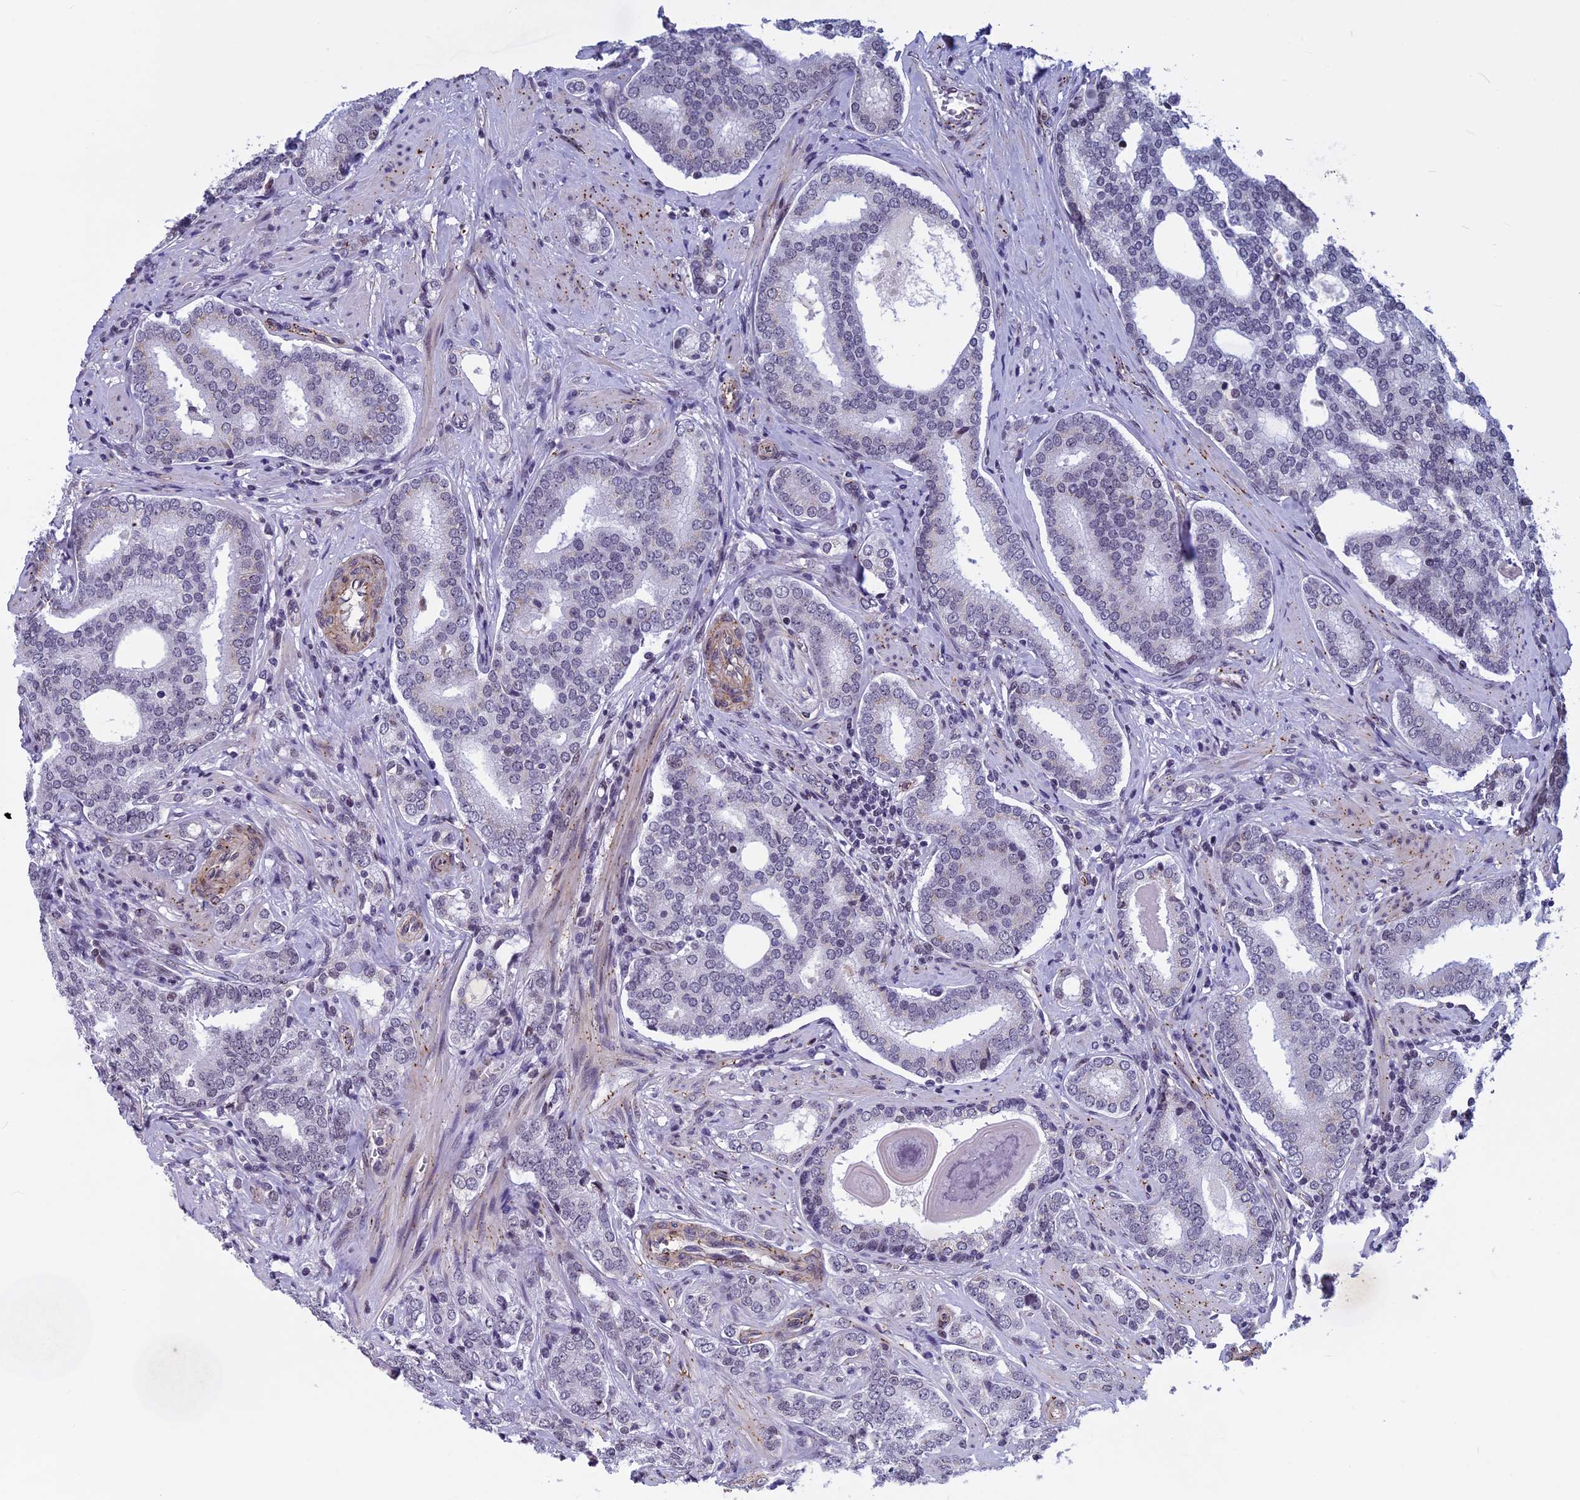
{"staining": {"intensity": "negative", "quantity": "none", "location": "none"}, "tissue": "prostate cancer", "cell_type": "Tumor cells", "image_type": "cancer", "snomed": [{"axis": "morphology", "description": "Adenocarcinoma, High grade"}, {"axis": "topography", "description": "Prostate"}], "caption": "DAB immunohistochemical staining of human prostate cancer shows no significant expression in tumor cells.", "gene": "NIPBL", "patient": {"sex": "male", "age": 63}}